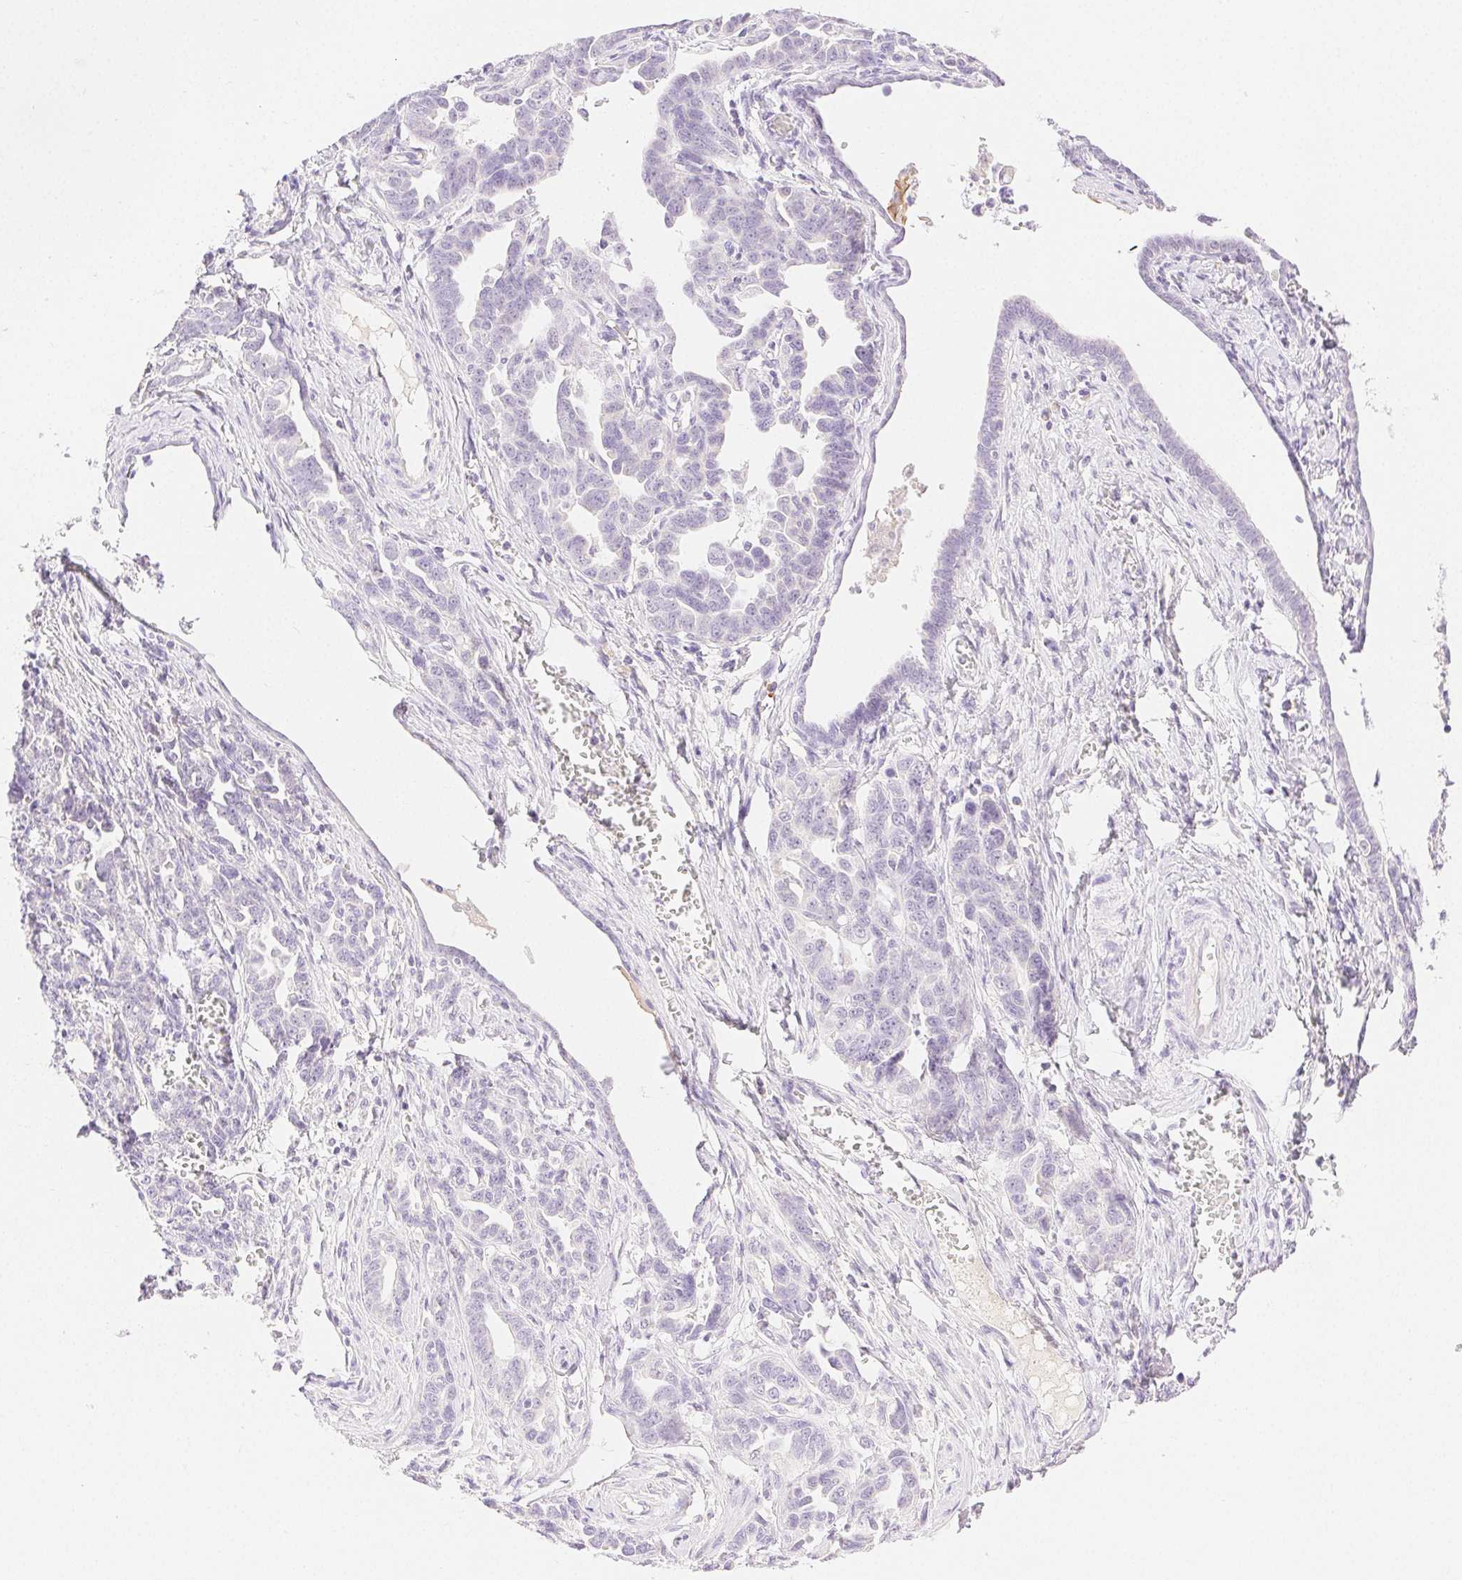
{"staining": {"intensity": "negative", "quantity": "none", "location": "none"}, "tissue": "ovarian cancer", "cell_type": "Tumor cells", "image_type": "cancer", "snomed": [{"axis": "morphology", "description": "Cystadenocarcinoma, serous, NOS"}, {"axis": "topography", "description": "Ovary"}], "caption": "Immunohistochemistry micrograph of human serous cystadenocarcinoma (ovarian) stained for a protein (brown), which demonstrates no expression in tumor cells.", "gene": "SPACA4", "patient": {"sex": "female", "age": 69}}